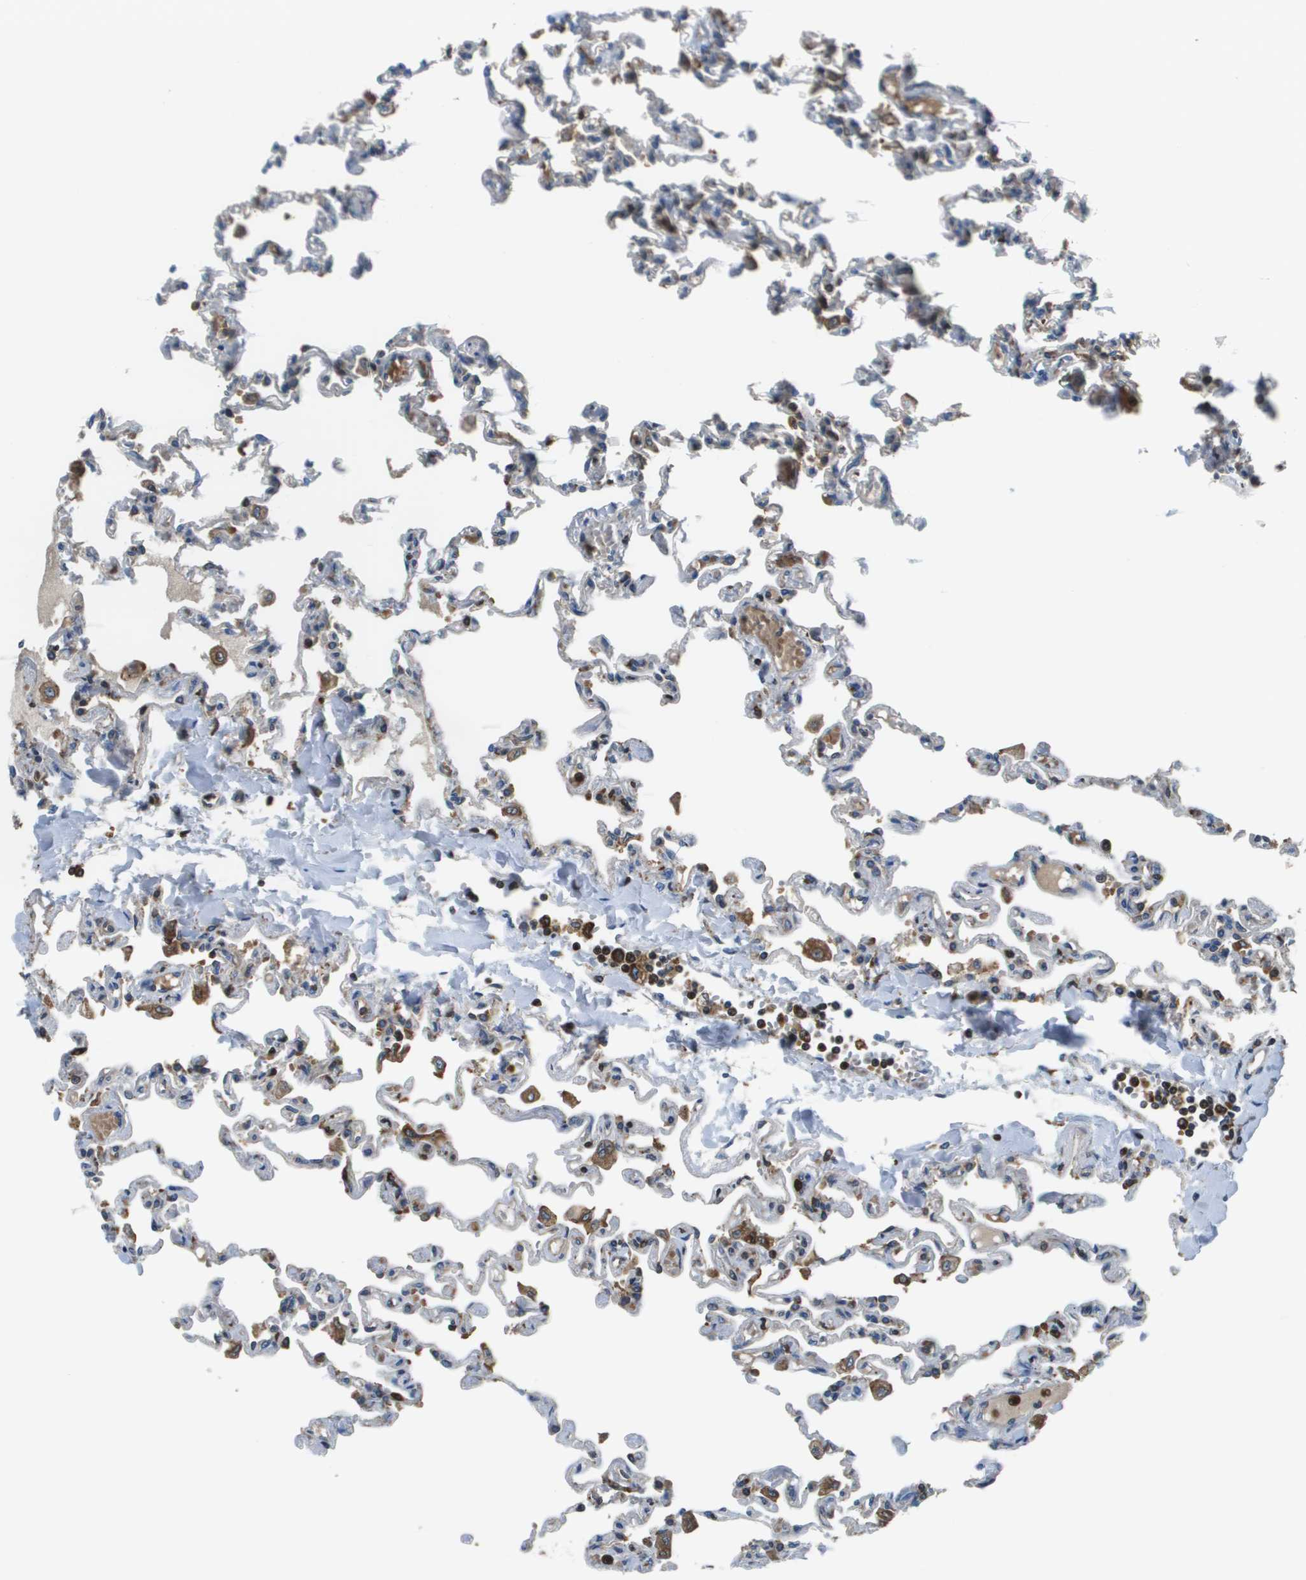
{"staining": {"intensity": "weak", "quantity": "<25%", "location": "cytoplasmic/membranous"}, "tissue": "lung", "cell_type": "Alveolar cells", "image_type": "normal", "snomed": [{"axis": "morphology", "description": "Normal tissue, NOS"}, {"axis": "topography", "description": "Lung"}], "caption": "Protein analysis of normal lung exhibits no significant expression in alveolar cells. The staining was performed using DAB to visualize the protein expression in brown, while the nuclei were stained in blue with hematoxylin (Magnification: 20x).", "gene": "CNPY3", "patient": {"sex": "male", "age": 21}}